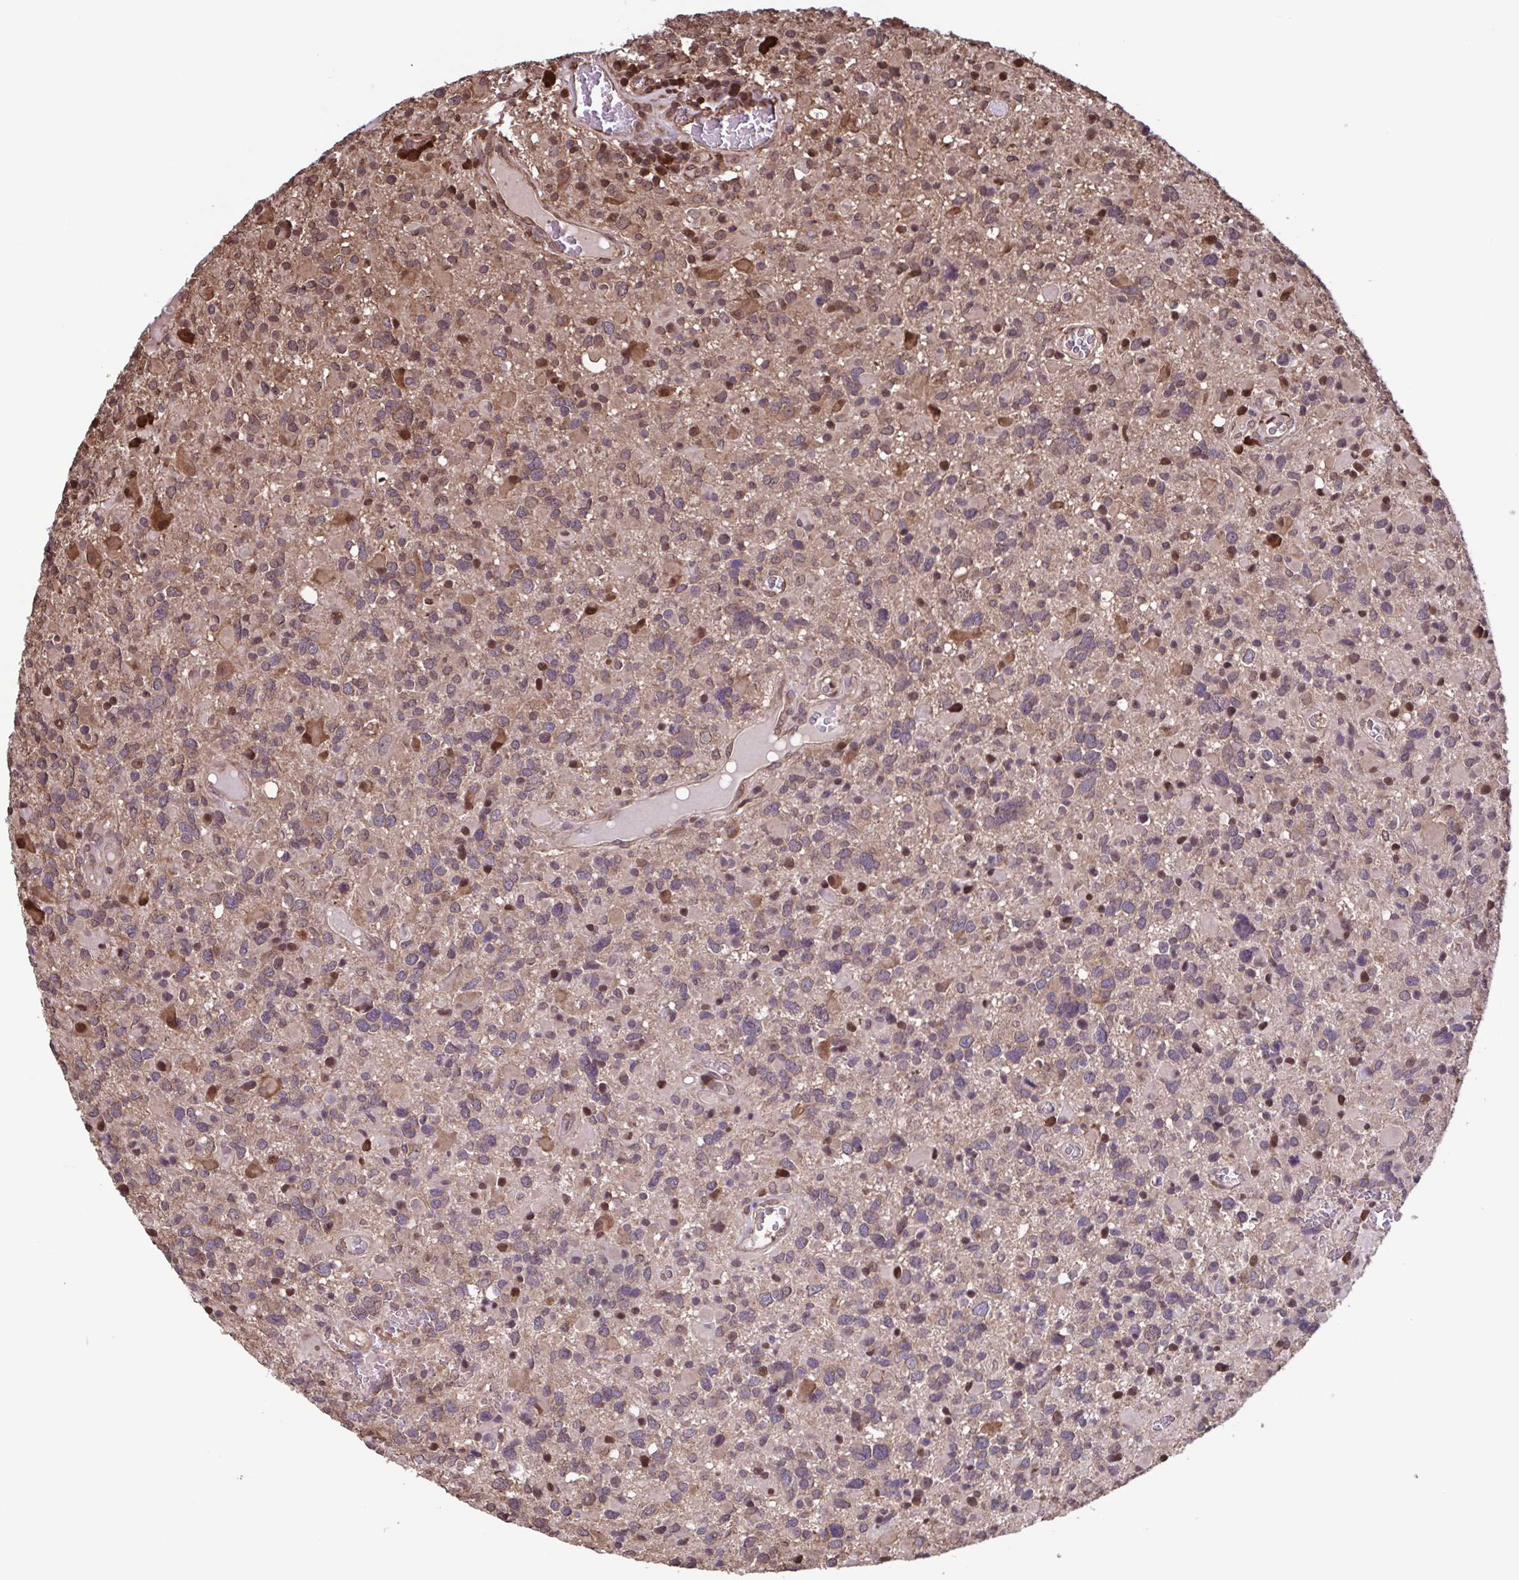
{"staining": {"intensity": "weak", "quantity": "25%-75%", "location": "cytoplasmic/membranous"}, "tissue": "glioma", "cell_type": "Tumor cells", "image_type": "cancer", "snomed": [{"axis": "morphology", "description": "Glioma, malignant, High grade"}, {"axis": "topography", "description": "Brain"}], "caption": "IHC (DAB) staining of malignant glioma (high-grade) shows weak cytoplasmic/membranous protein expression in approximately 25%-75% of tumor cells.", "gene": "SEC63", "patient": {"sex": "female", "age": 40}}